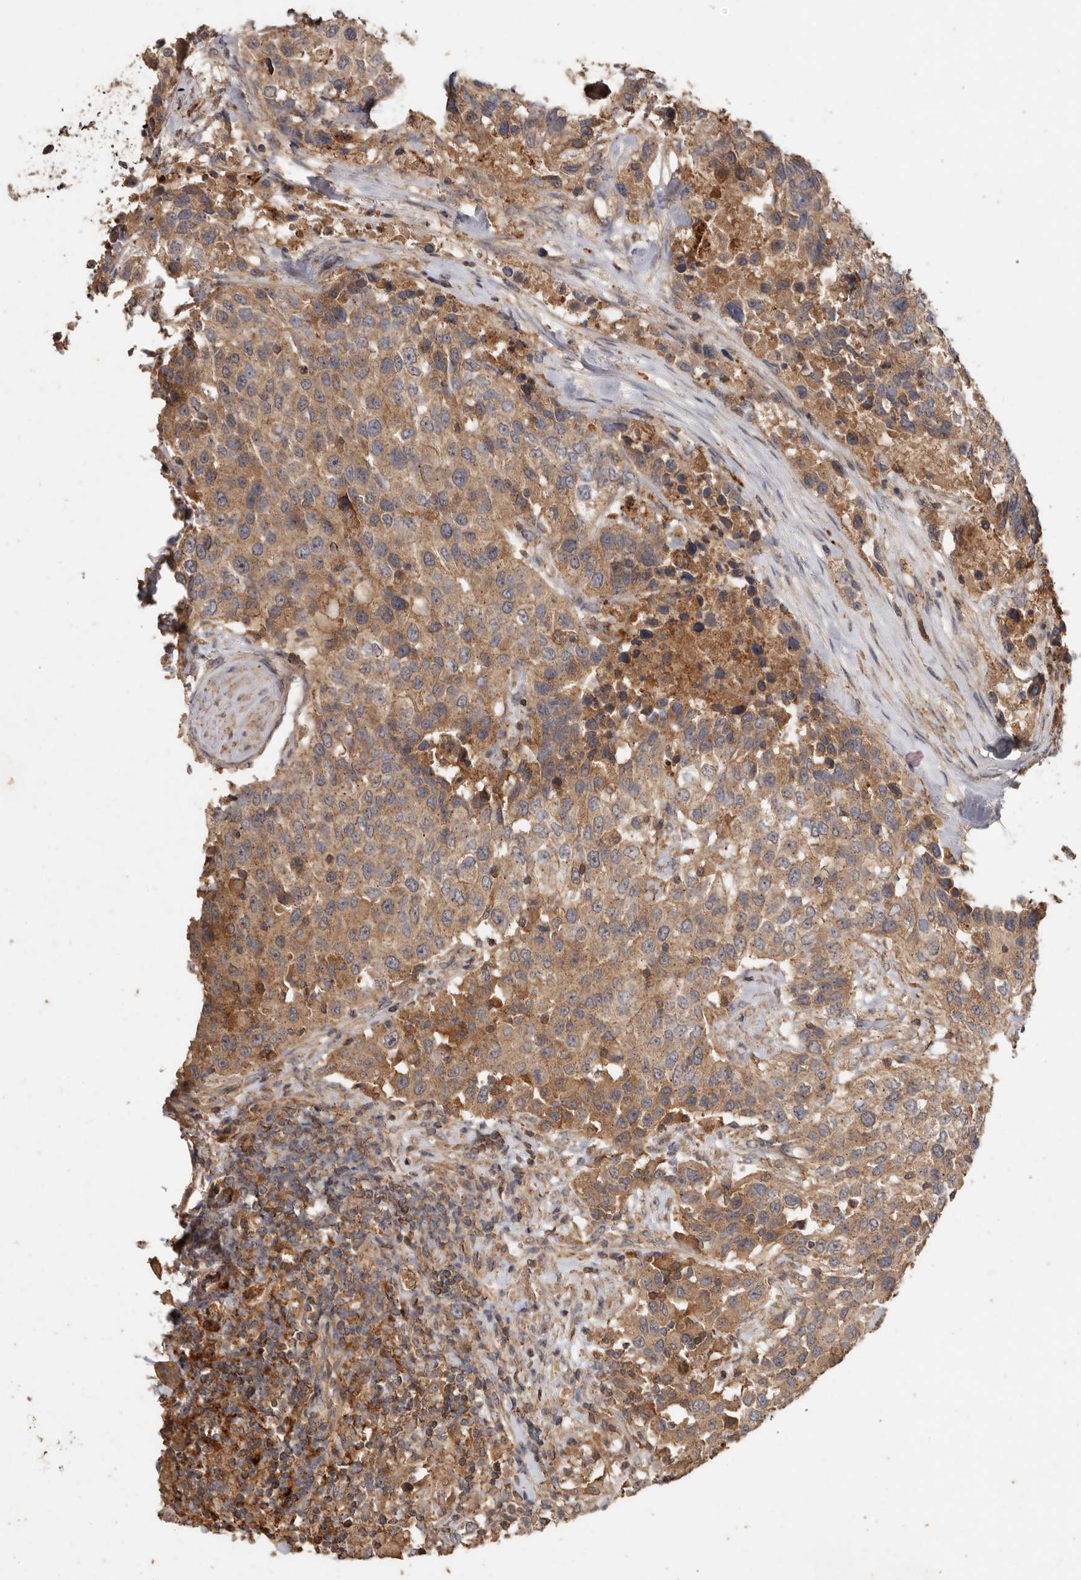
{"staining": {"intensity": "moderate", "quantity": ">75%", "location": "cytoplasmic/membranous"}, "tissue": "urothelial cancer", "cell_type": "Tumor cells", "image_type": "cancer", "snomed": [{"axis": "morphology", "description": "Urothelial carcinoma, High grade"}, {"axis": "topography", "description": "Urinary bladder"}], "caption": "DAB (3,3'-diaminobenzidine) immunohistochemical staining of human urothelial cancer demonstrates moderate cytoplasmic/membranous protein staining in approximately >75% of tumor cells. The staining was performed using DAB (3,3'-diaminobenzidine), with brown indicating positive protein expression. Nuclei are stained blue with hematoxylin.", "gene": "RWDD1", "patient": {"sex": "female", "age": 80}}